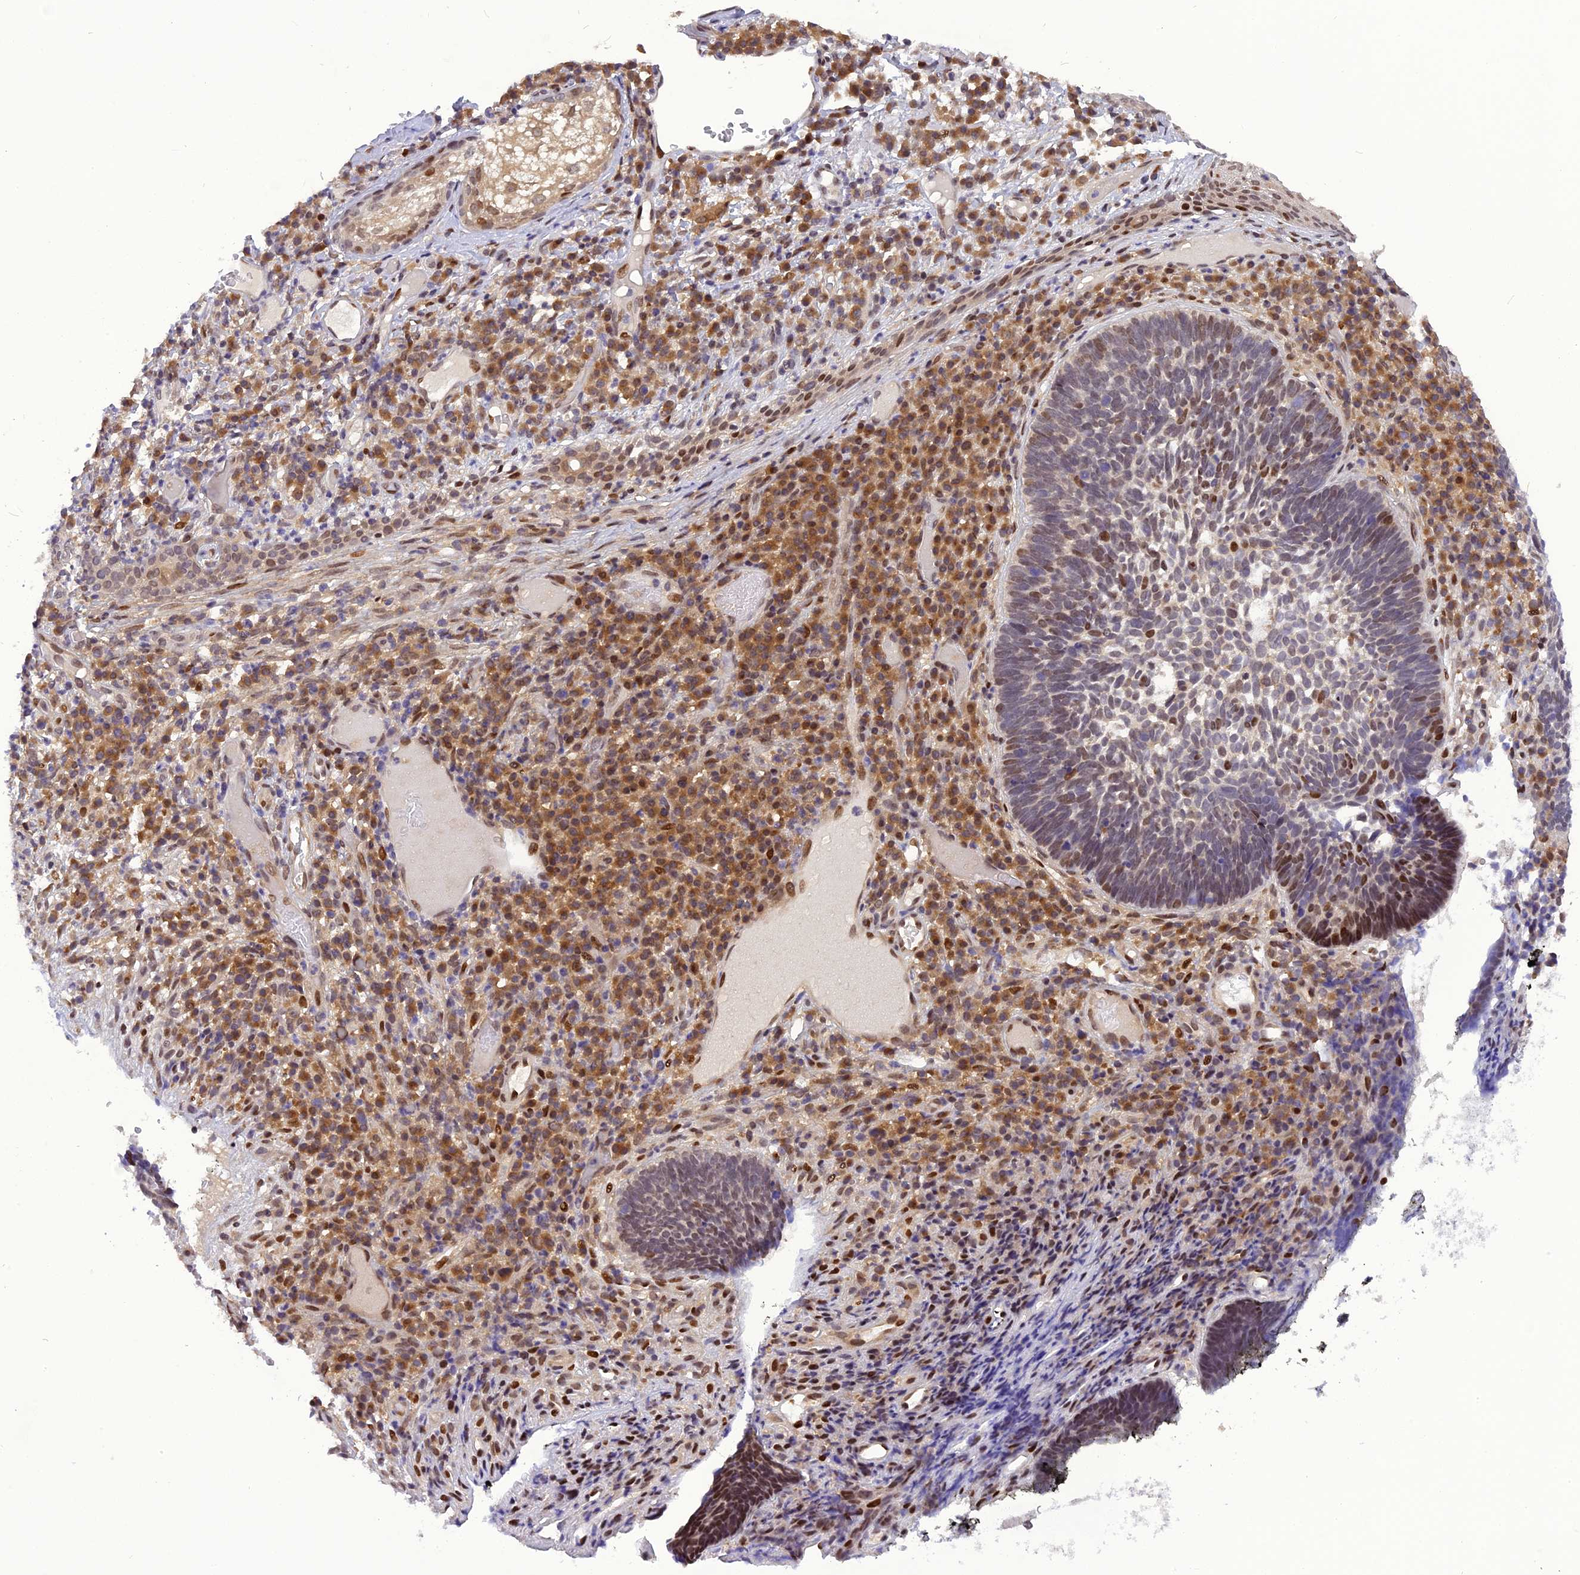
{"staining": {"intensity": "moderate", "quantity": "<25%", "location": "nuclear"}, "tissue": "skin cancer", "cell_type": "Tumor cells", "image_type": "cancer", "snomed": [{"axis": "morphology", "description": "Basal cell carcinoma"}, {"axis": "topography", "description": "Skin"}], "caption": "A high-resolution image shows IHC staining of basal cell carcinoma (skin), which displays moderate nuclear expression in about <25% of tumor cells.", "gene": "RABGGTA", "patient": {"sex": "male", "age": 88}}